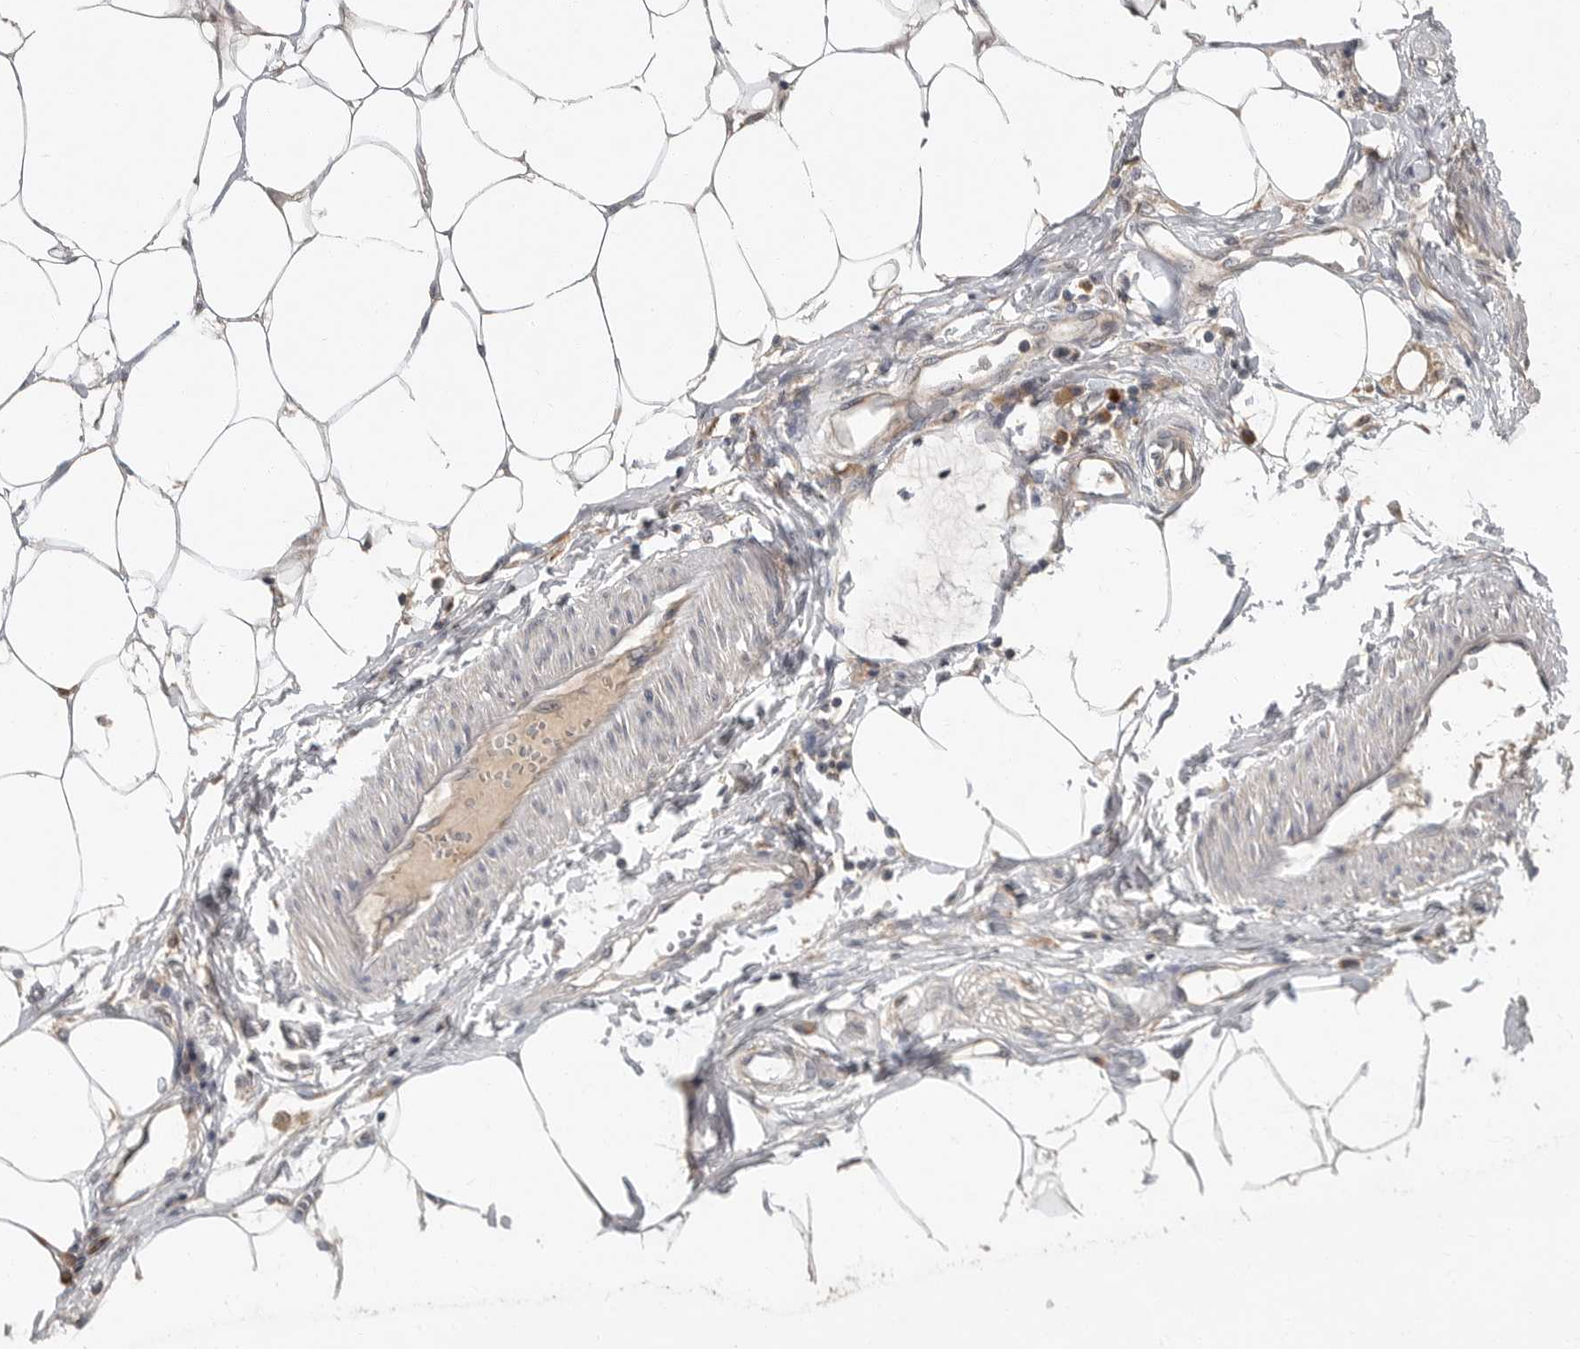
{"staining": {"intensity": "weak", "quantity": "25%-75%", "location": "cytoplasmic/membranous"}, "tissue": "adipose tissue", "cell_type": "Adipocytes", "image_type": "normal", "snomed": [{"axis": "morphology", "description": "Normal tissue, NOS"}, {"axis": "morphology", "description": "Adenocarcinoma, NOS"}, {"axis": "topography", "description": "Colon"}, {"axis": "topography", "description": "Peripheral nerve tissue"}], "caption": "The image displays a brown stain indicating the presence of a protein in the cytoplasmic/membranous of adipocytes in adipose tissue. The staining was performed using DAB, with brown indicating positive protein expression. Nuclei are stained blue with hematoxylin.", "gene": "OSBPL9", "patient": {"sex": "male", "age": 14}}